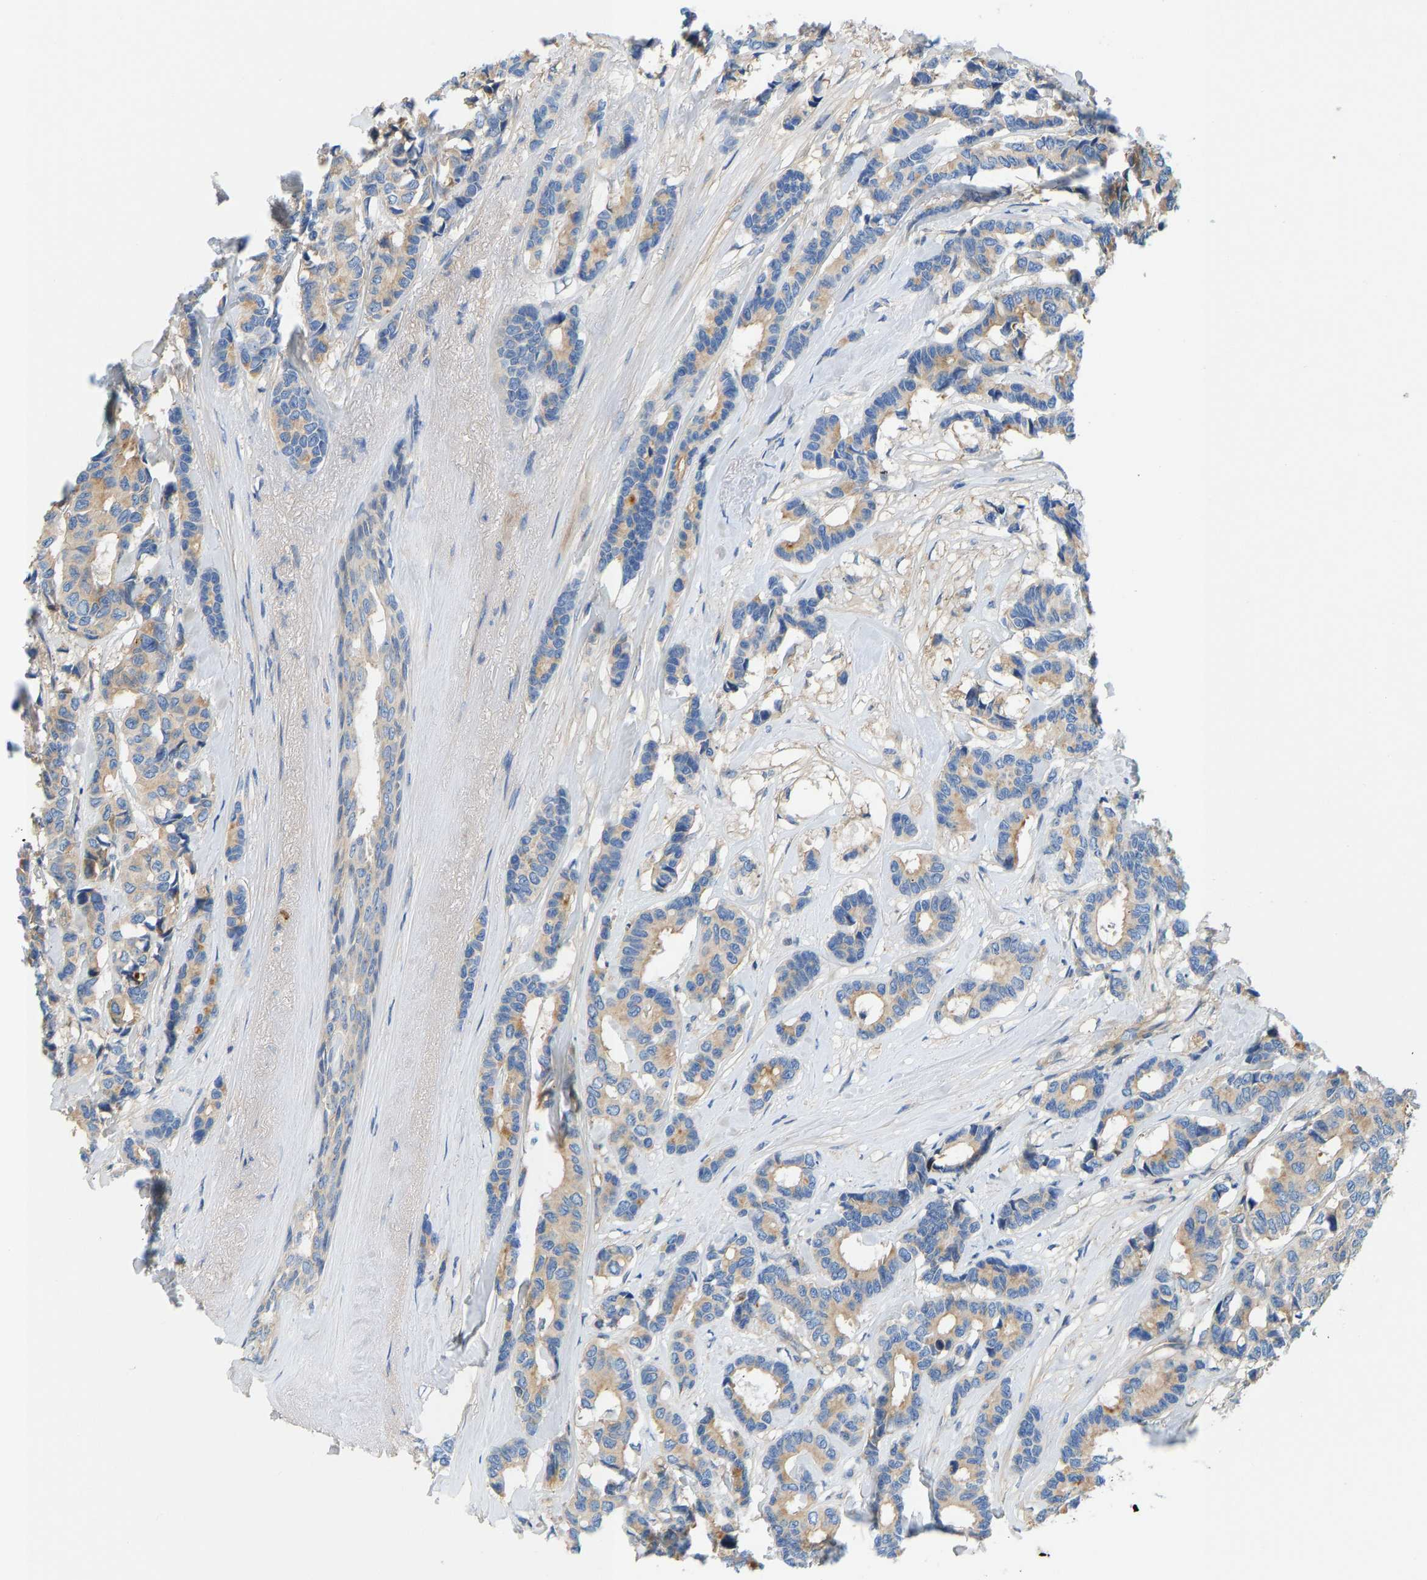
{"staining": {"intensity": "moderate", "quantity": "25%-75%", "location": "cytoplasmic/membranous"}, "tissue": "breast cancer", "cell_type": "Tumor cells", "image_type": "cancer", "snomed": [{"axis": "morphology", "description": "Duct carcinoma"}, {"axis": "topography", "description": "Breast"}], "caption": "An image of invasive ductal carcinoma (breast) stained for a protein reveals moderate cytoplasmic/membranous brown staining in tumor cells.", "gene": "CHAD", "patient": {"sex": "female", "age": 87}}